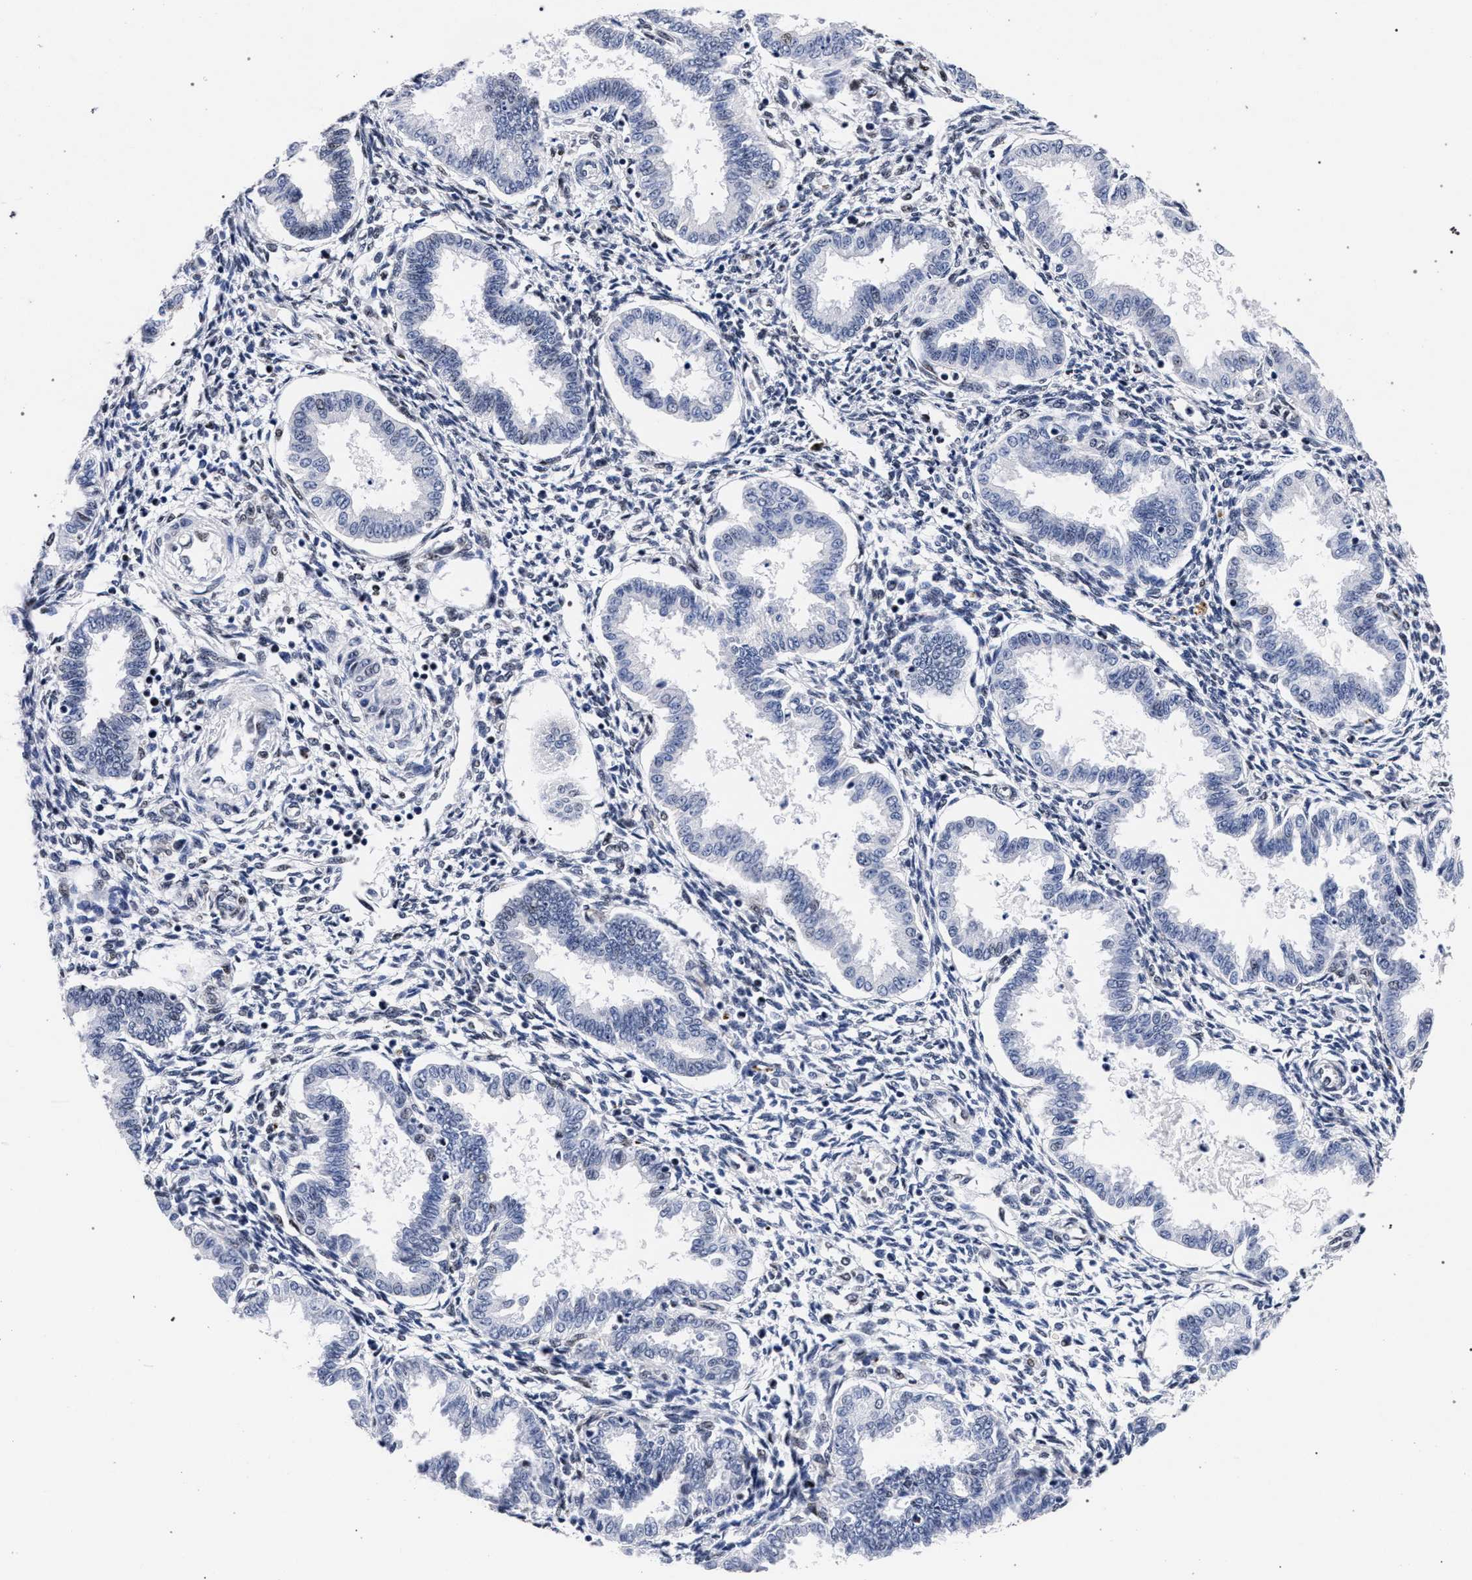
{"staining": {"intensity": "strong", "quantity": "25%-75%", "location": "nuclear"}, "tissue": "endometrium", "cell_type": "Cells in endometrial stroma", "image_type": "normal", "snomed": [{"axis": "morphology", "description": "Normal tissue, NOS"}, {"axis": "topography", "description": "Endometrium"}], "caption": "DAB immunohistochemical staining of unremarkable human endometrium displays strong nuclear protein staining in about 25%-75% of cells in endometrial stroma. (DAB (3,3'-diaminobenzidine) IHC, brown staining for protein, blue staining for nuclei).", "gene": "HNRNPA1", "patient": {"sex": "female", "age": 33}}